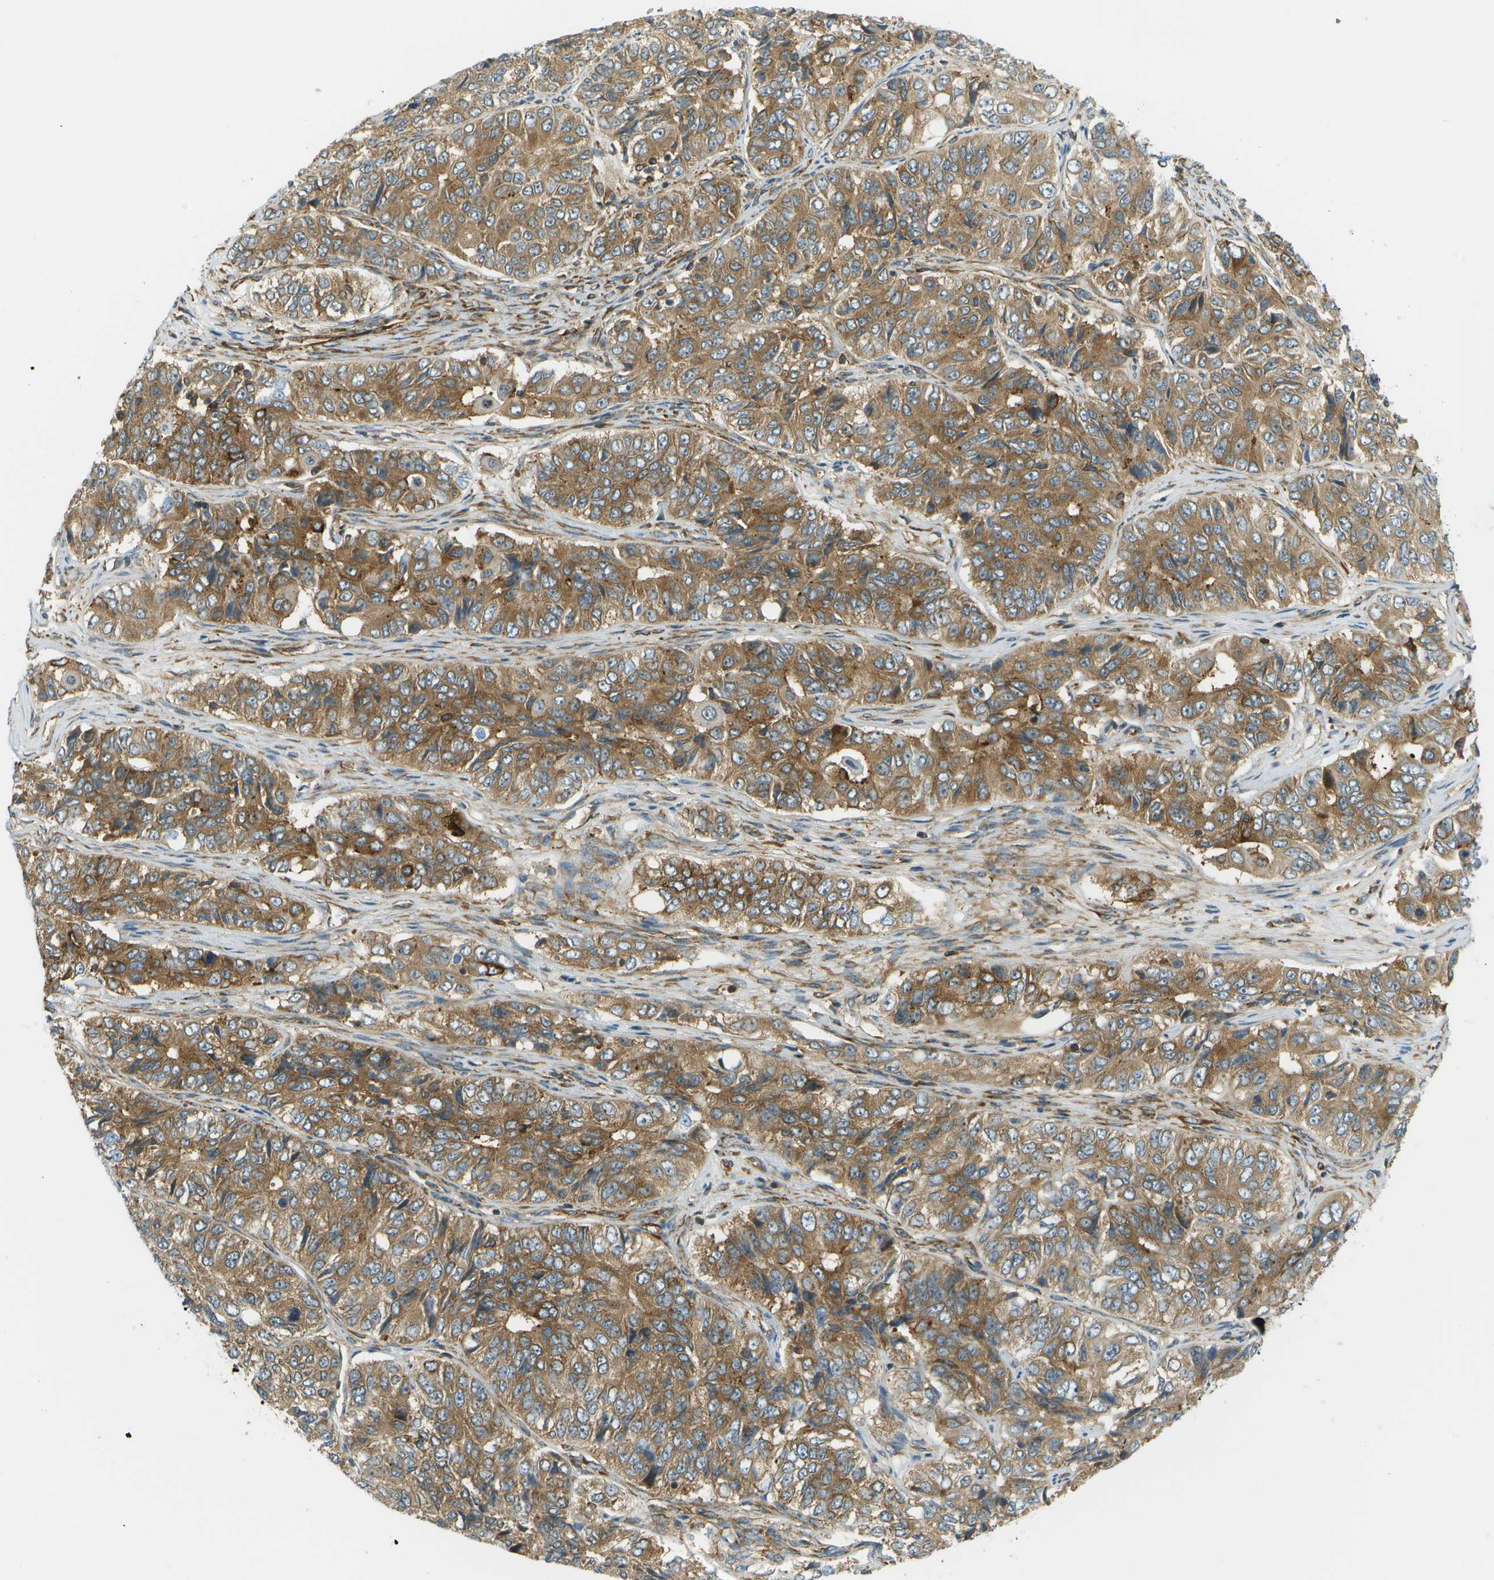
{"staining": {"intensity": "moderate", "quantity": ">75%", "location": "cytoplasmic/membranous"}, "tissue": "ovarian cancer", "cell_type": "Tumor cells", "image_type": "cancer", "snomed": [{"axis": "morphology", "description": "Carcinoma, endometroid"}, {"axis": "topography", "description": "Ovary"}], "caption": "This micrograph exhibits immunohistochemistry (IHC) staining of ovarian cancer (endometroid carcinoma), with medium moderate cytoplasmic/membranous positivity in approximately >75% of tumor cells.", "gene": "TMTC1", "patient": {"sex": "female", "age": 51}}